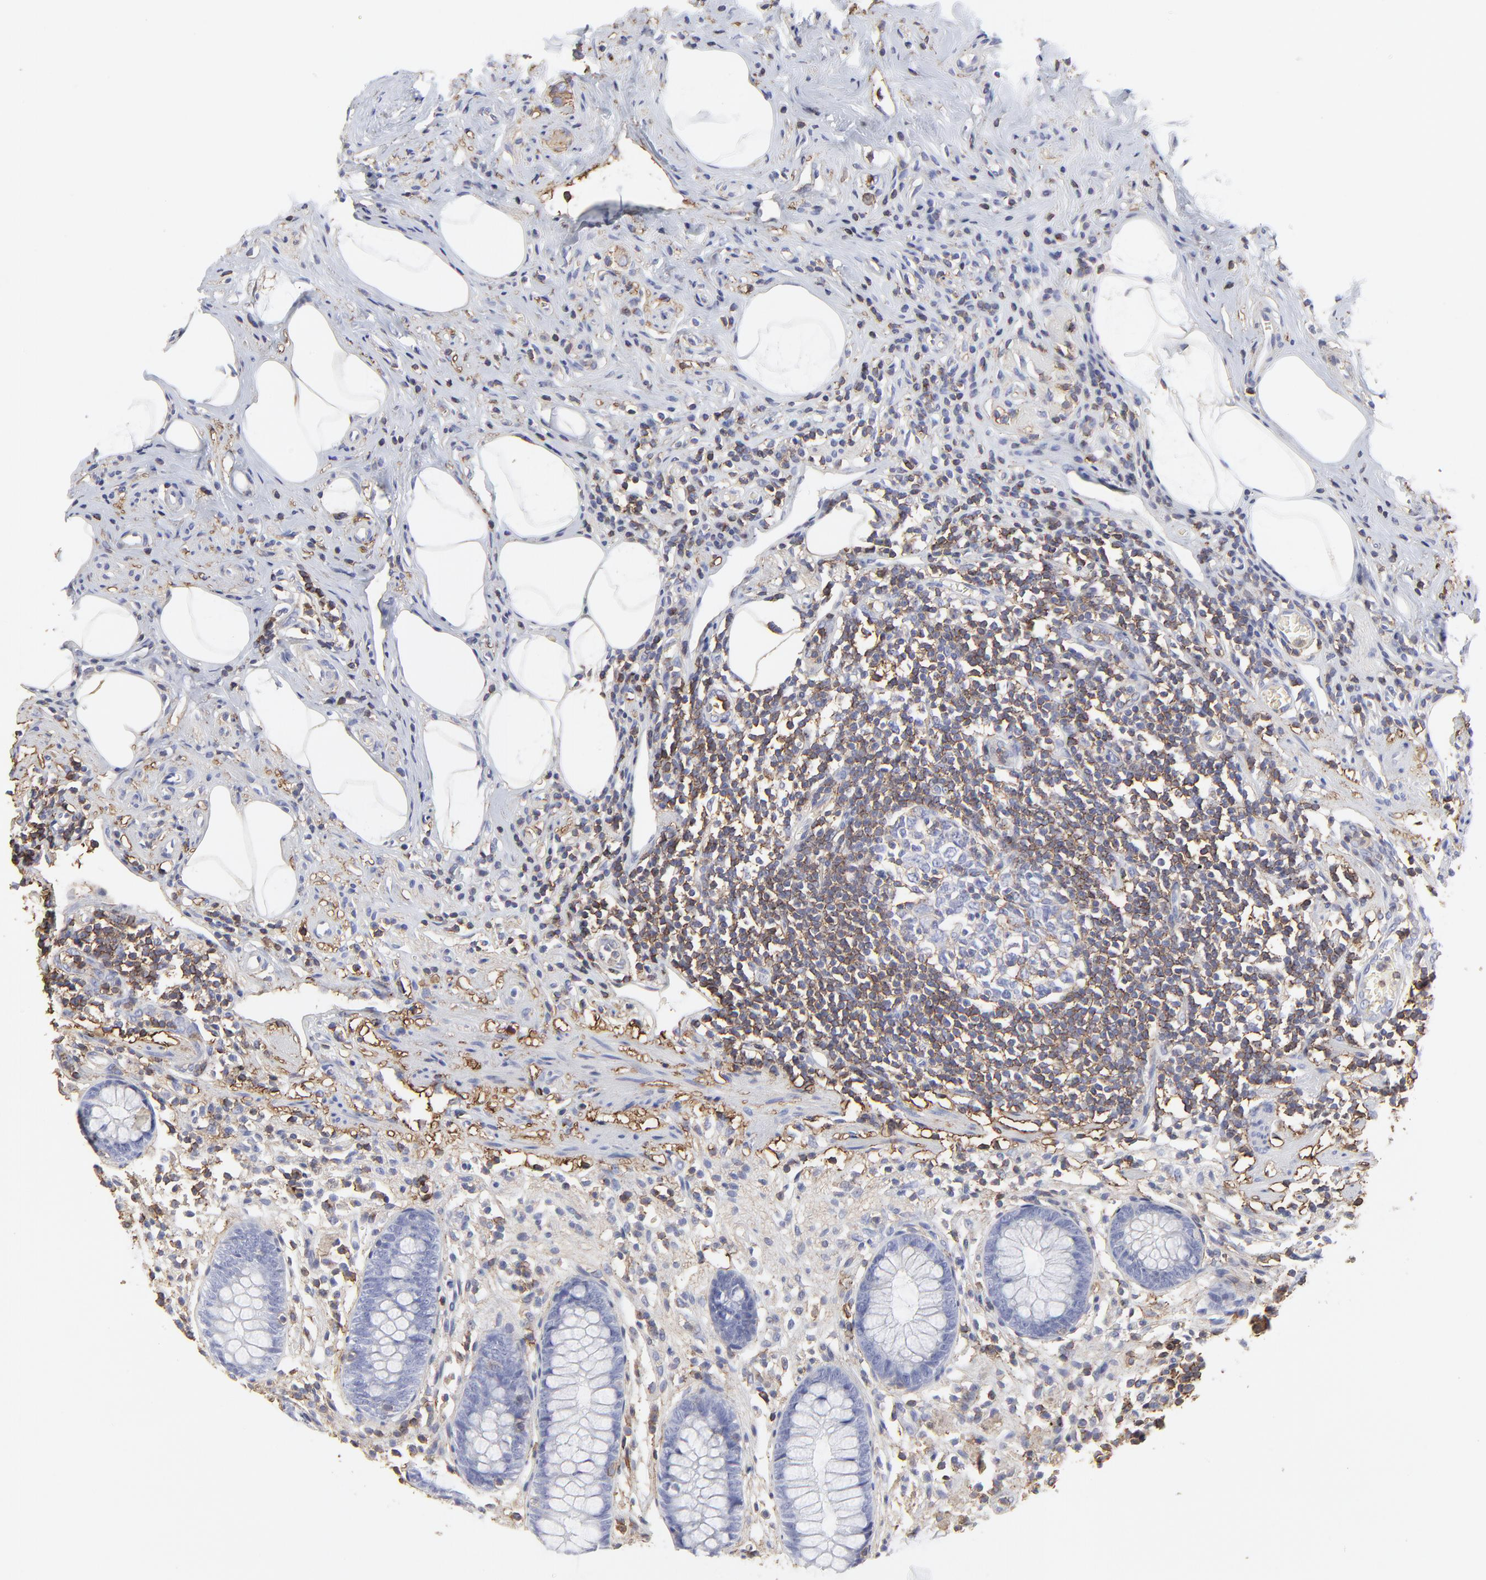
{"staining": {"intensity": "negative", "quantity": "none", "location": "none"}, "tissue": "appendix", "cell_type": "Glandular cells", "image_type": "normal", "snomed": [{"axis": "morphology", "description": "Normal tissue, NOS"}, {"axis": "topography", "description": "Appendix"}], "caption": "This photomicrograph is of unremarkable appendix stained with immunohistochemistry (IHC) to label a protein in brown with the nuclei are counter-stained blue. There is no positivity in glandular cells.", "gene": "ANXA6", "patient": {"sex": "male", "age": 38}}